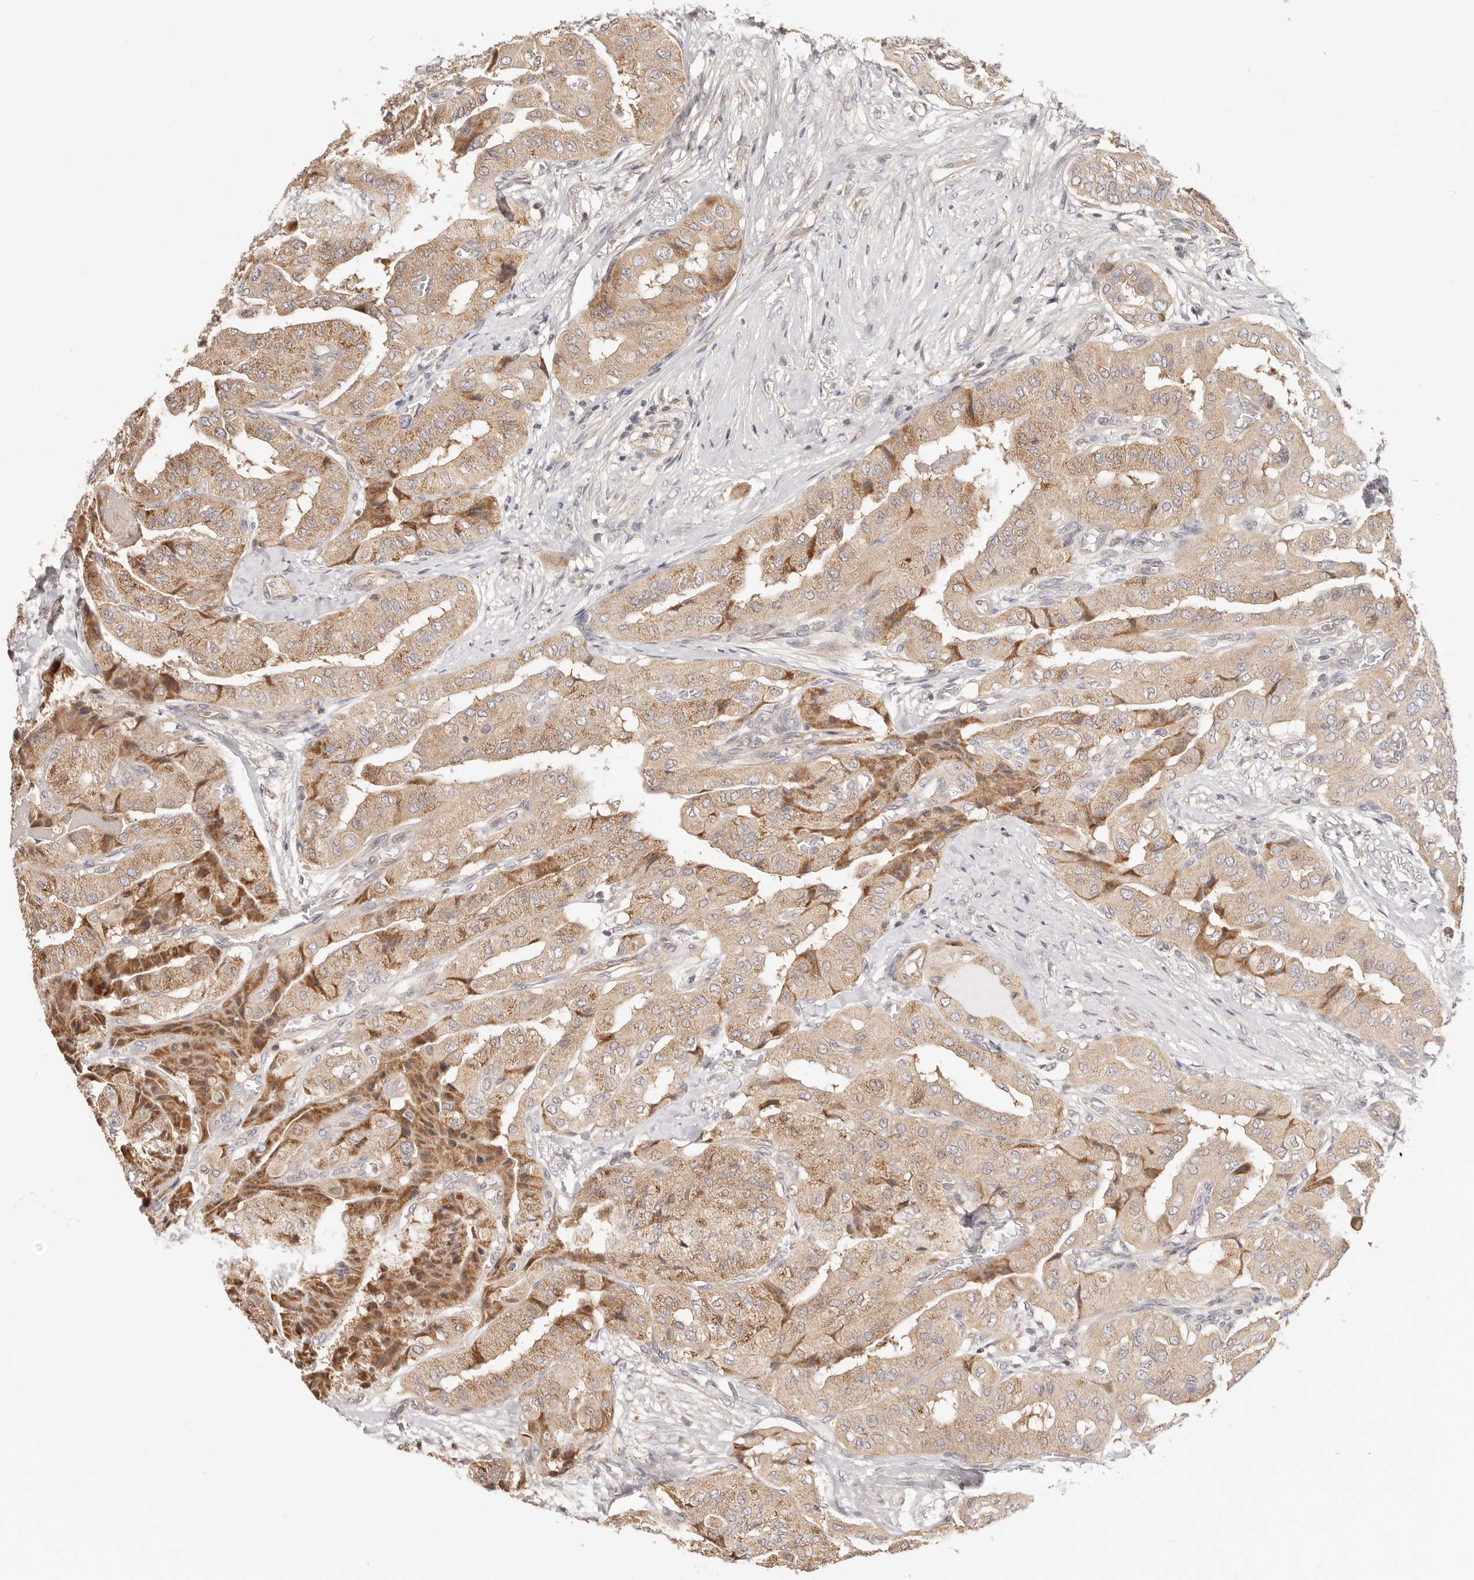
{"staining": {"intensity": "moderate", "quantity": "25%-75%", "location": "cytoplasmic/membranous"}, "tissue": "thyroid cancer", "cell_type": "Tumor cells", "image_type": "cancer", "snomed": [{"axis": "morphology", "description": "Papillary adenocarcinoma, NOS"}, {"axis": "topography", "description": "Thyroid gland"}], "caption": "Human thyroid cancer (papillary adenocarcinoma) stained with a brown dye displays moderate cytoplasmic/membranous positive staining in about 25%-75% of tumor cells.", "gene": "KCMF1", "patient": {"sex": "female", "age": 59}}